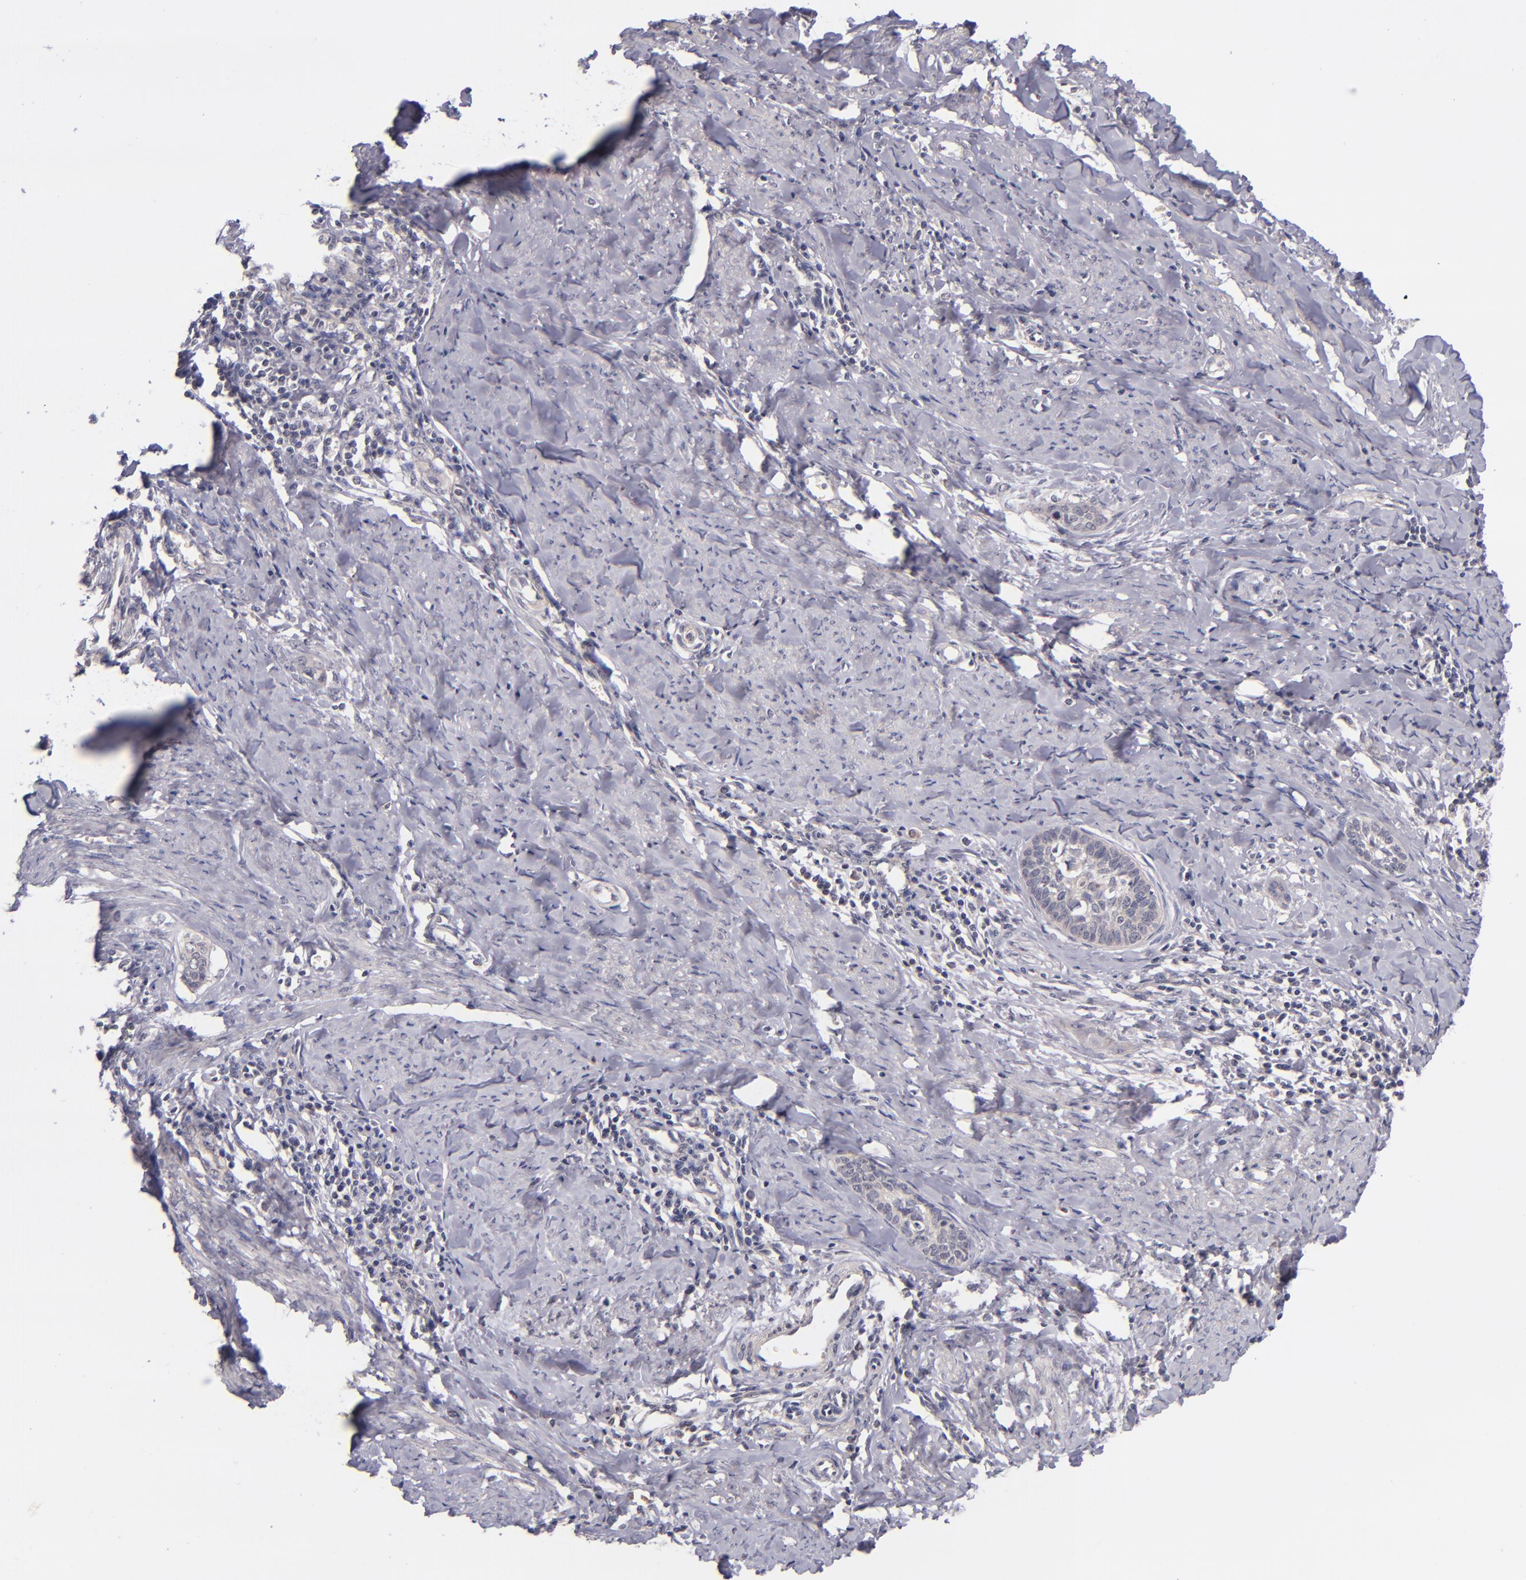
{"staining": {"intensity": "negative", "quantity": "none", "location": "none"}, "tissue": "cervical cancer", "cell_type": "Tumor cells", "image_type": "cancer", "snomed": [{"axis": "morphology", "description": "Squamous cell carcinoma, NOS"}, {"axis": "topography", "description": "Cervix"}], "caption": "Cervical cancer (squamous cell carcinoma) was stained to show a protein in brown. There is no significant positivity in tumor cells. Brightfield microscopy of IHC stained with DAB (brown) and hematoxylin (blue), captured at high magnification.", "gene": "TSC2", "patient": {"sex": "female", "age": 33}}